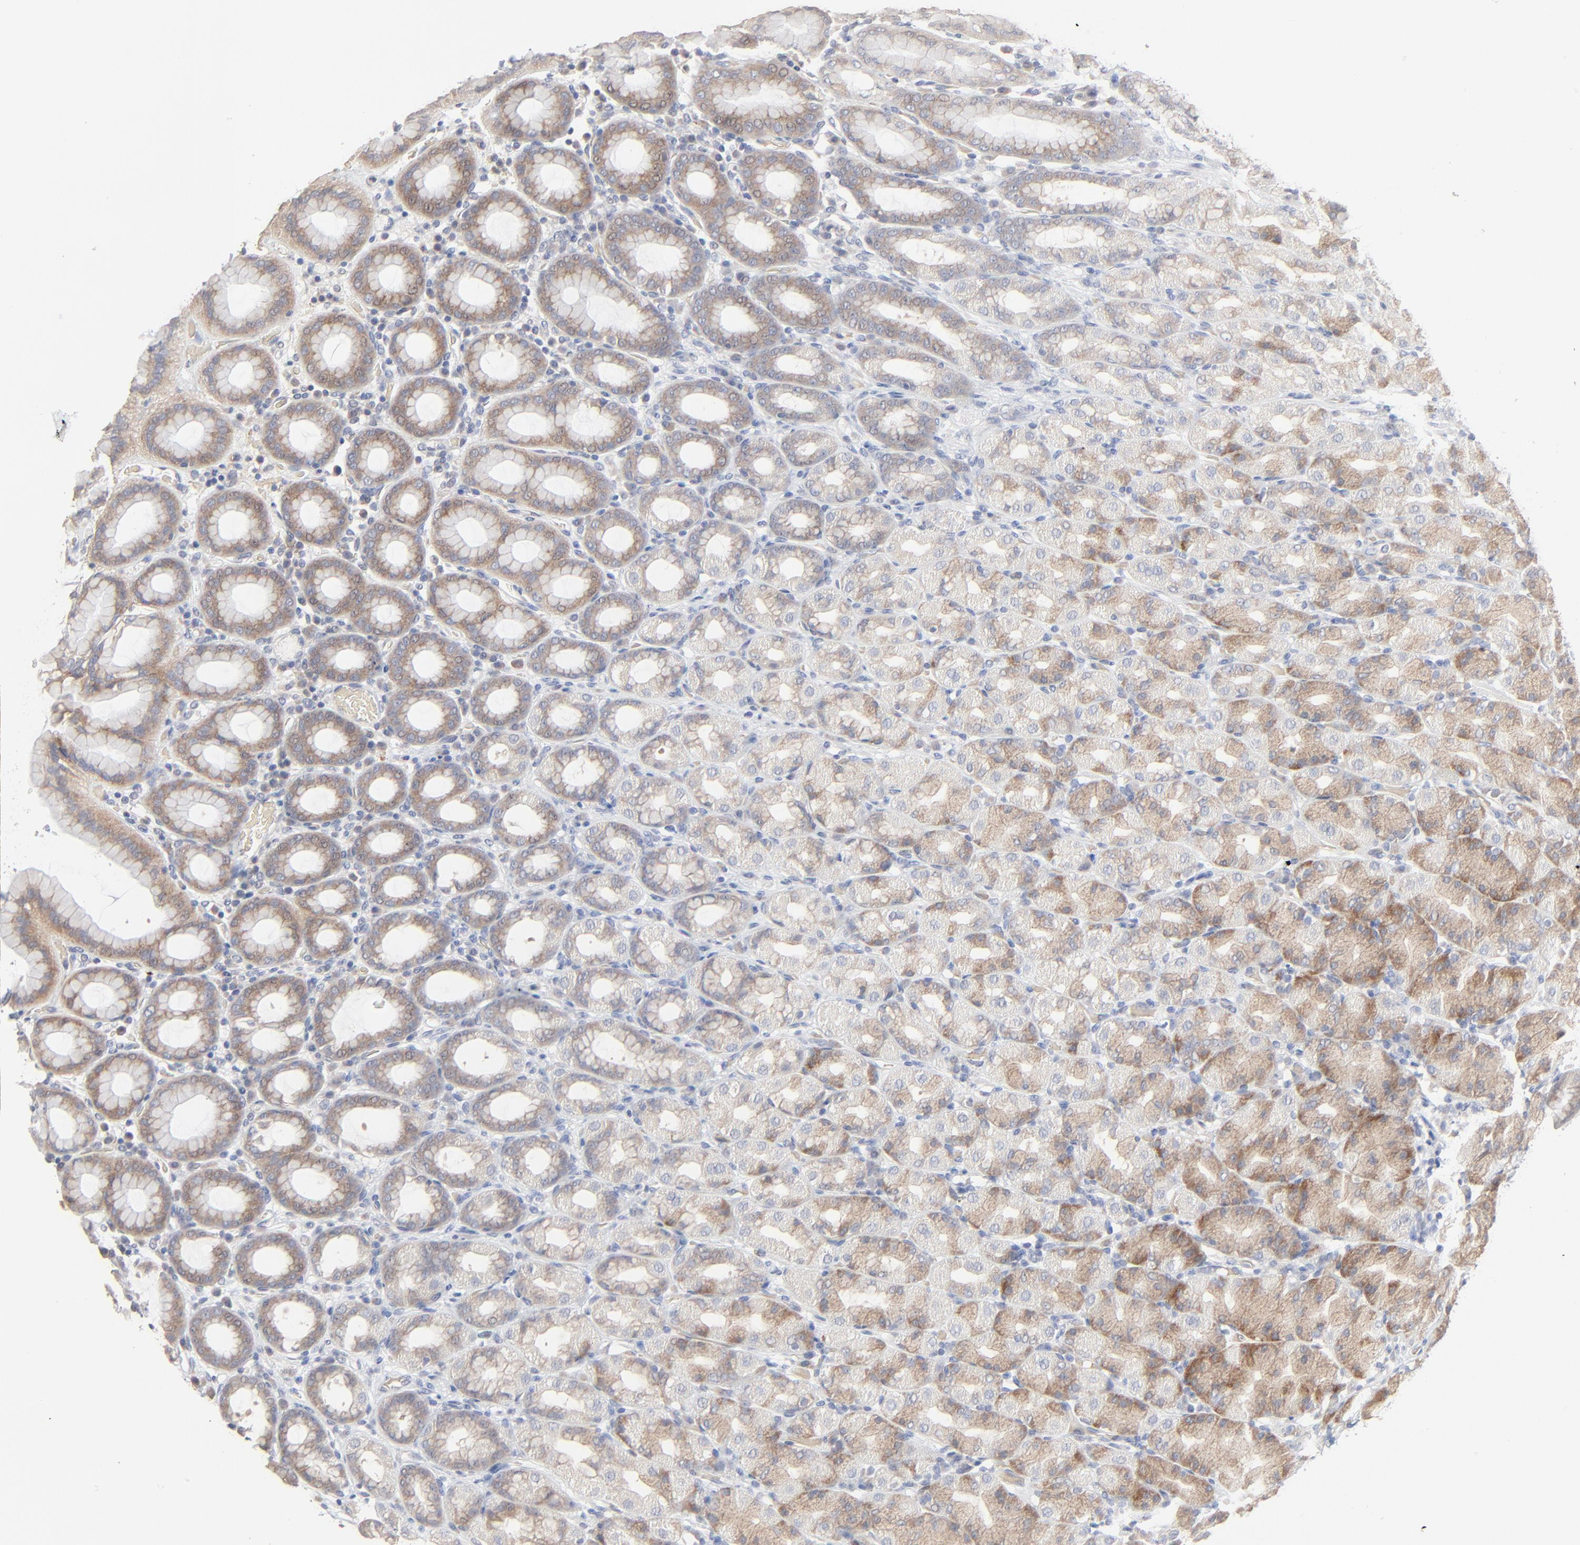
{"staining": {"intensity": "moderate", "quantity": ">75%", "location": "cytoplasmic/membranous"}, "tissue": "stomach", "cell_type": "Glandular cells", "image_type": "normal", "snomed": [{"axis": "morphology", "description": "Normal tissue, NOS"}, {"axis": "topography", "description": "Stomach, upper"}], "caption": "Protein expression analysis of normal stomach shows moderate cytoplasmic/membranous positivity in approximately >75% of glandular cells.", "gene": "FANCB", "patient": {"sex": "male", "age": 68}}